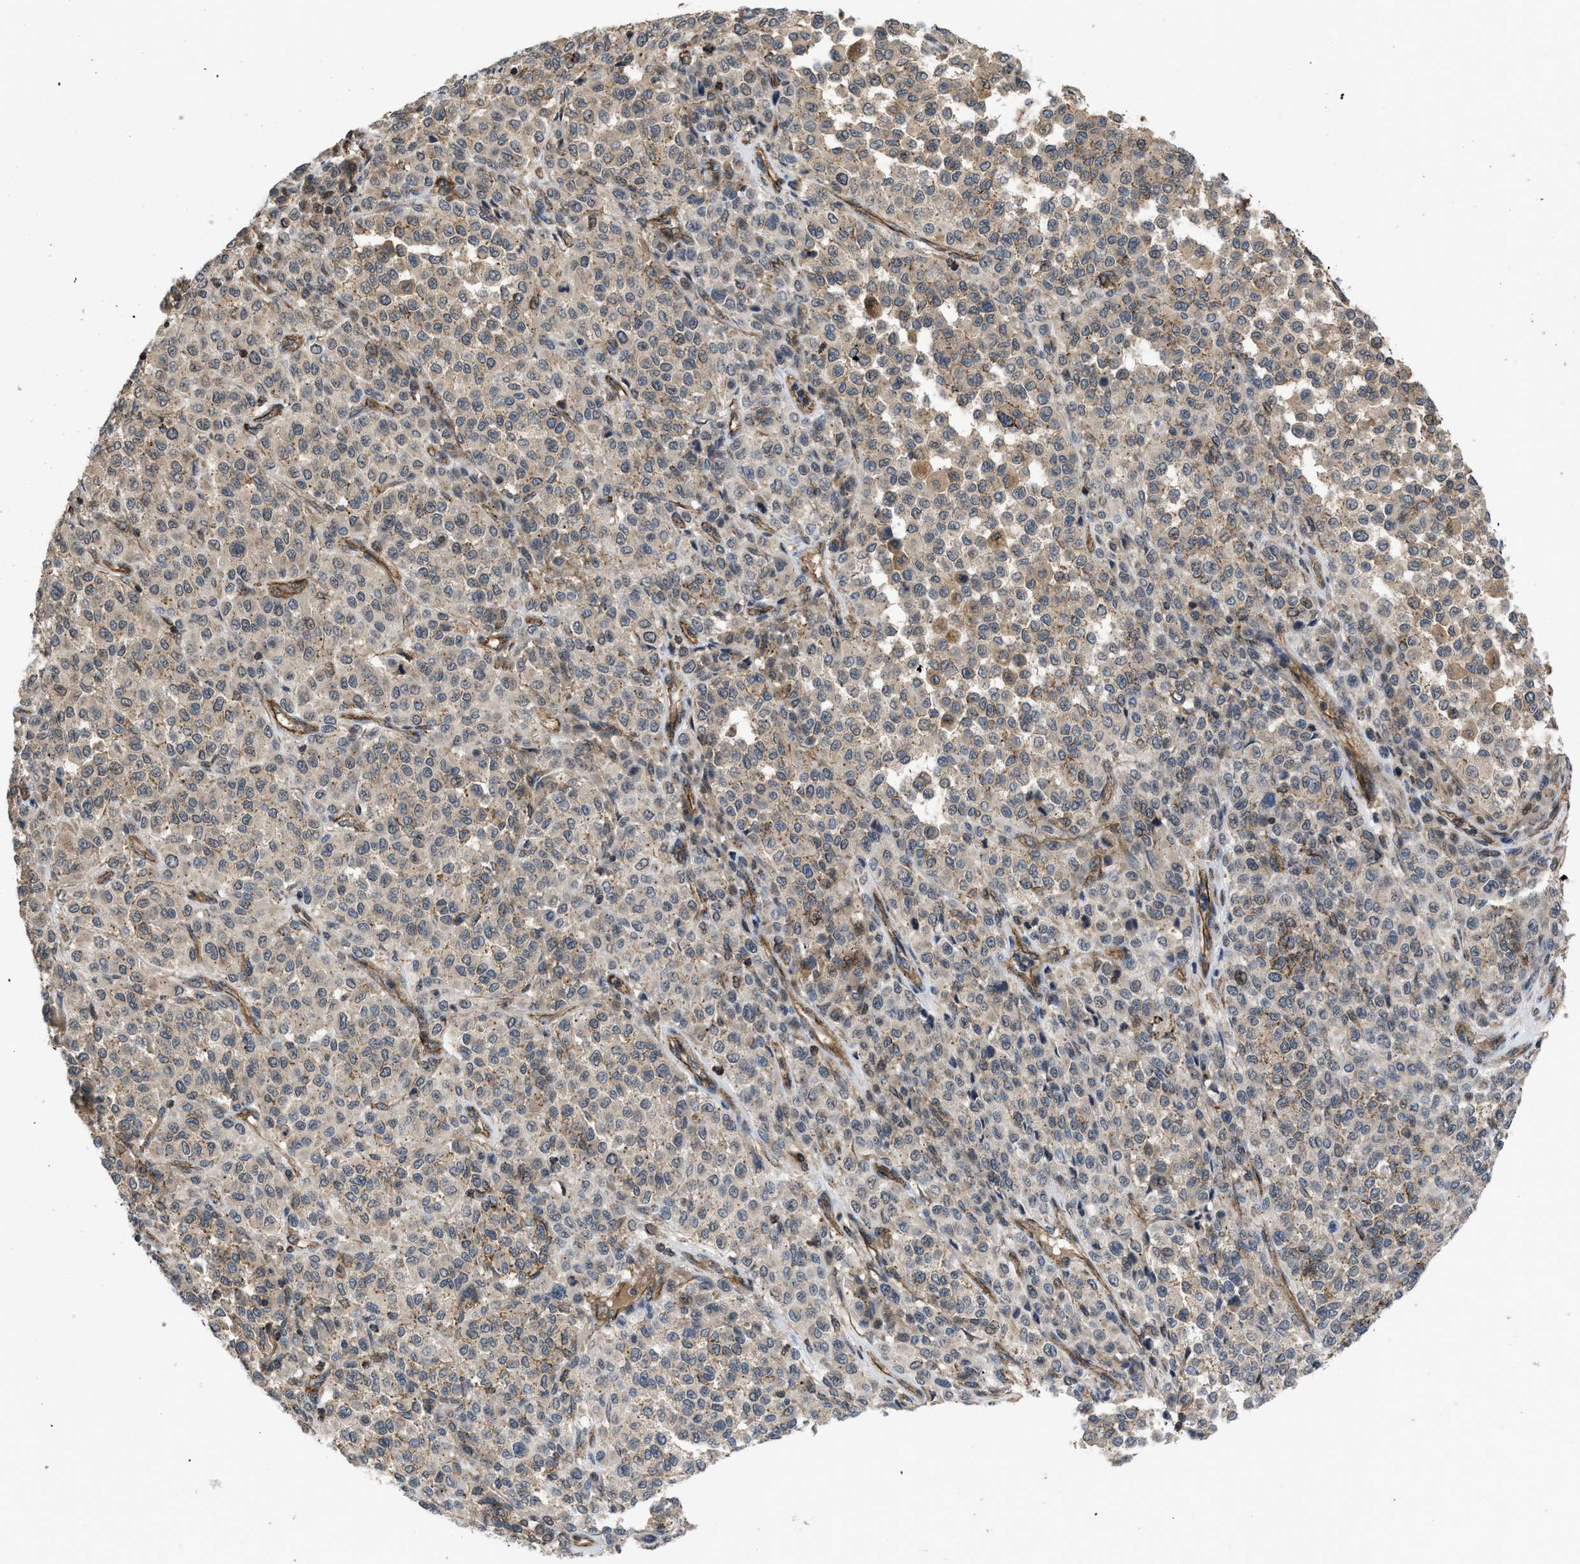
{"staining": {"intensity": "weak", "quantity": ">75%", "location": "cytoplasmic/membranous"}, "tissue": "melanoma", "cell_type": "Tumor cells", "image_type": "cancer", "snomed": [{"axis": "morphology", "description": "Malignant melanoma, Metastatic site"}, {"axis": "topography", "description": "Pancreas"}], "caption": "Brown immunohistochemical staining in human malignant melanoma (metastatic site) reveals weak cytoplasmic/membranous positivity in about >75% of tumor cells.", "gene": "GPATCH2L", "patient": {"sex": "female", "age": 30}}